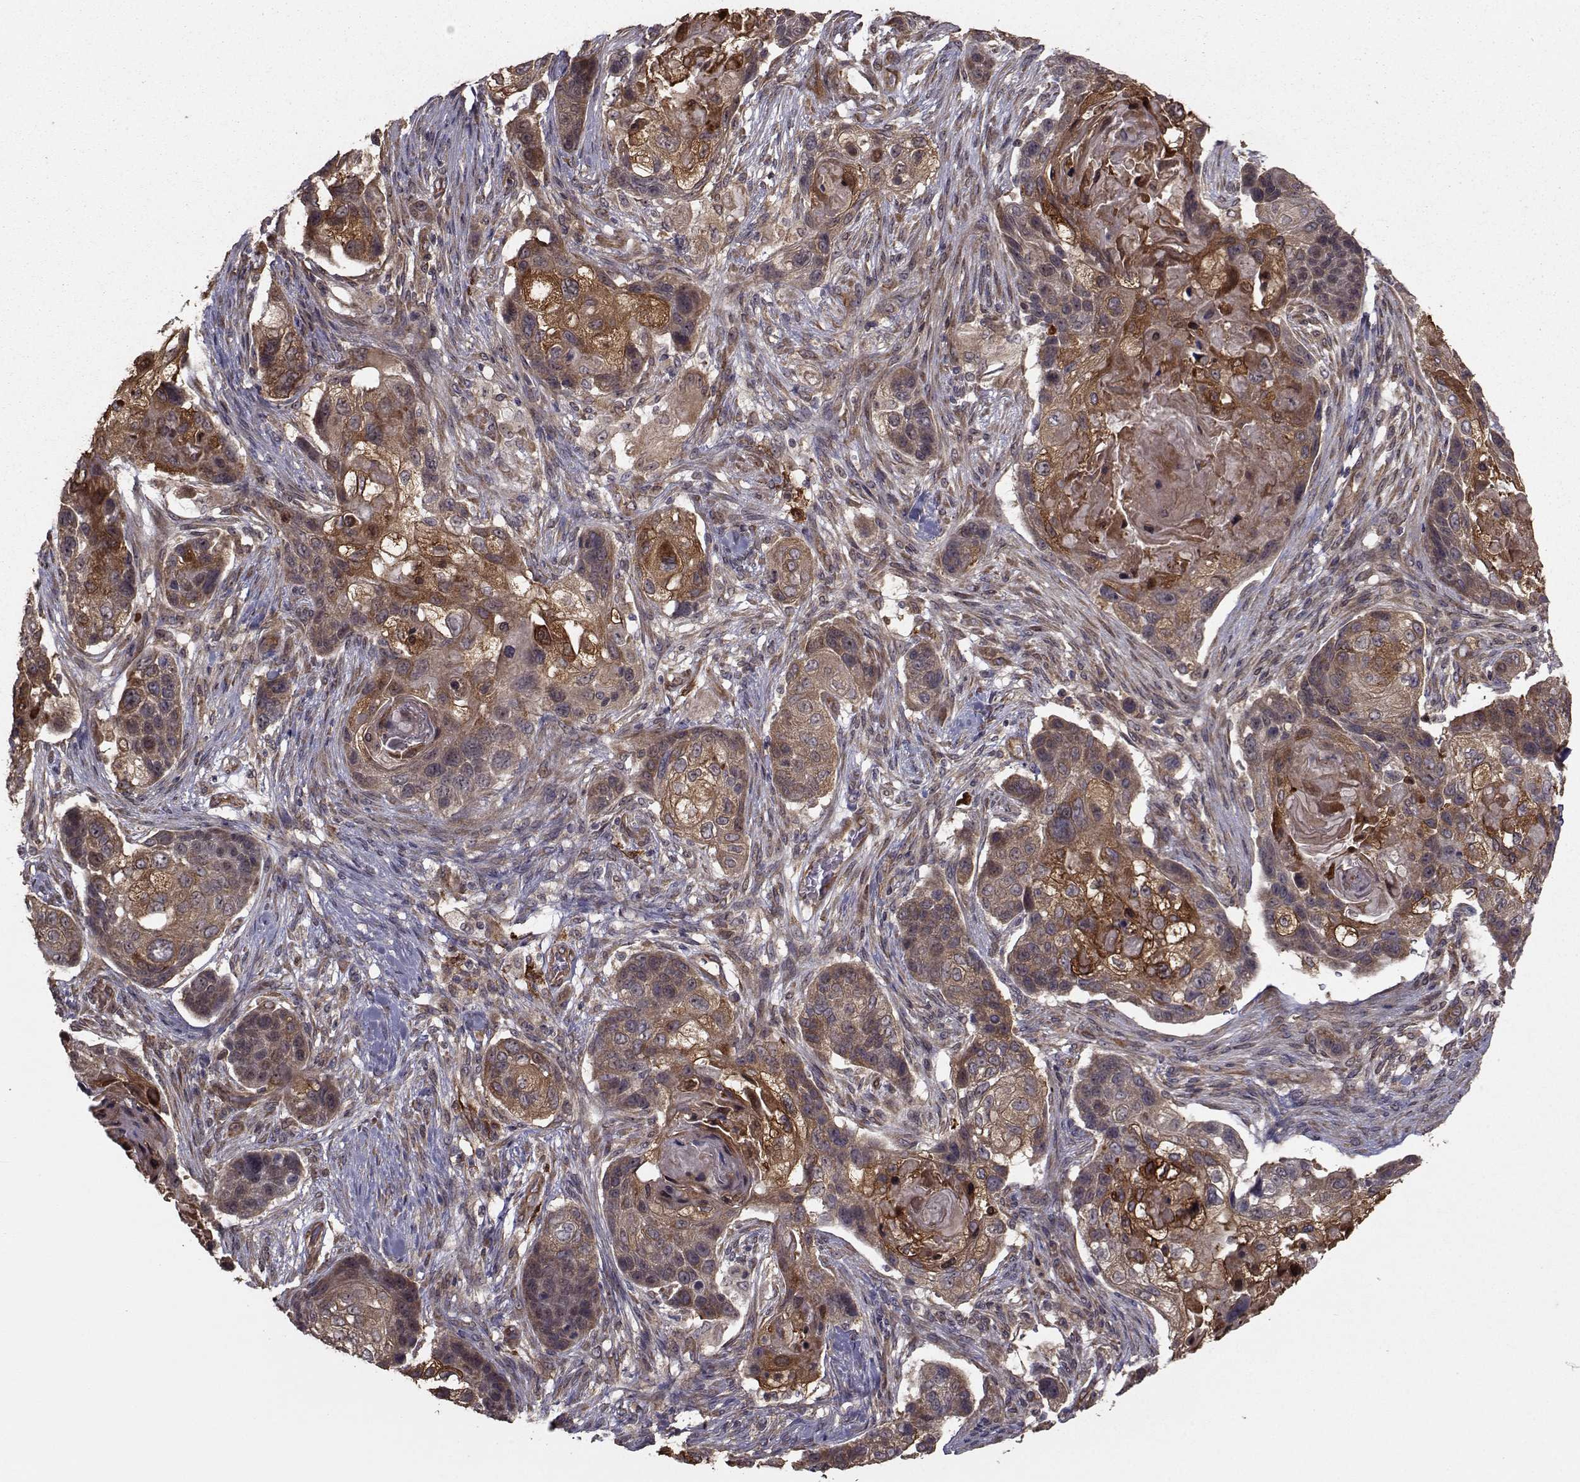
{"staining": {"intensity": "moderate", "quantity": ">75%", "location": "cytoplasmic/membranous"}, "tissue": "lung cancer", "cell_type": "Tumor cells", "image_type": "cancer", "snomed": [{"axis": "morphology", "description": "Squamous cell carcinoma, NOS"}, {"axis": "topography", "description": "Lung"}], "caption": "Protein analysis of lung squamous cell carcinoma tissue exhibits moderate cytoplasmic/membranous staining in approximately >75% of tumor cells.", "gene": "TRIP10", "patient": {"sex": "male", "age": 69}}